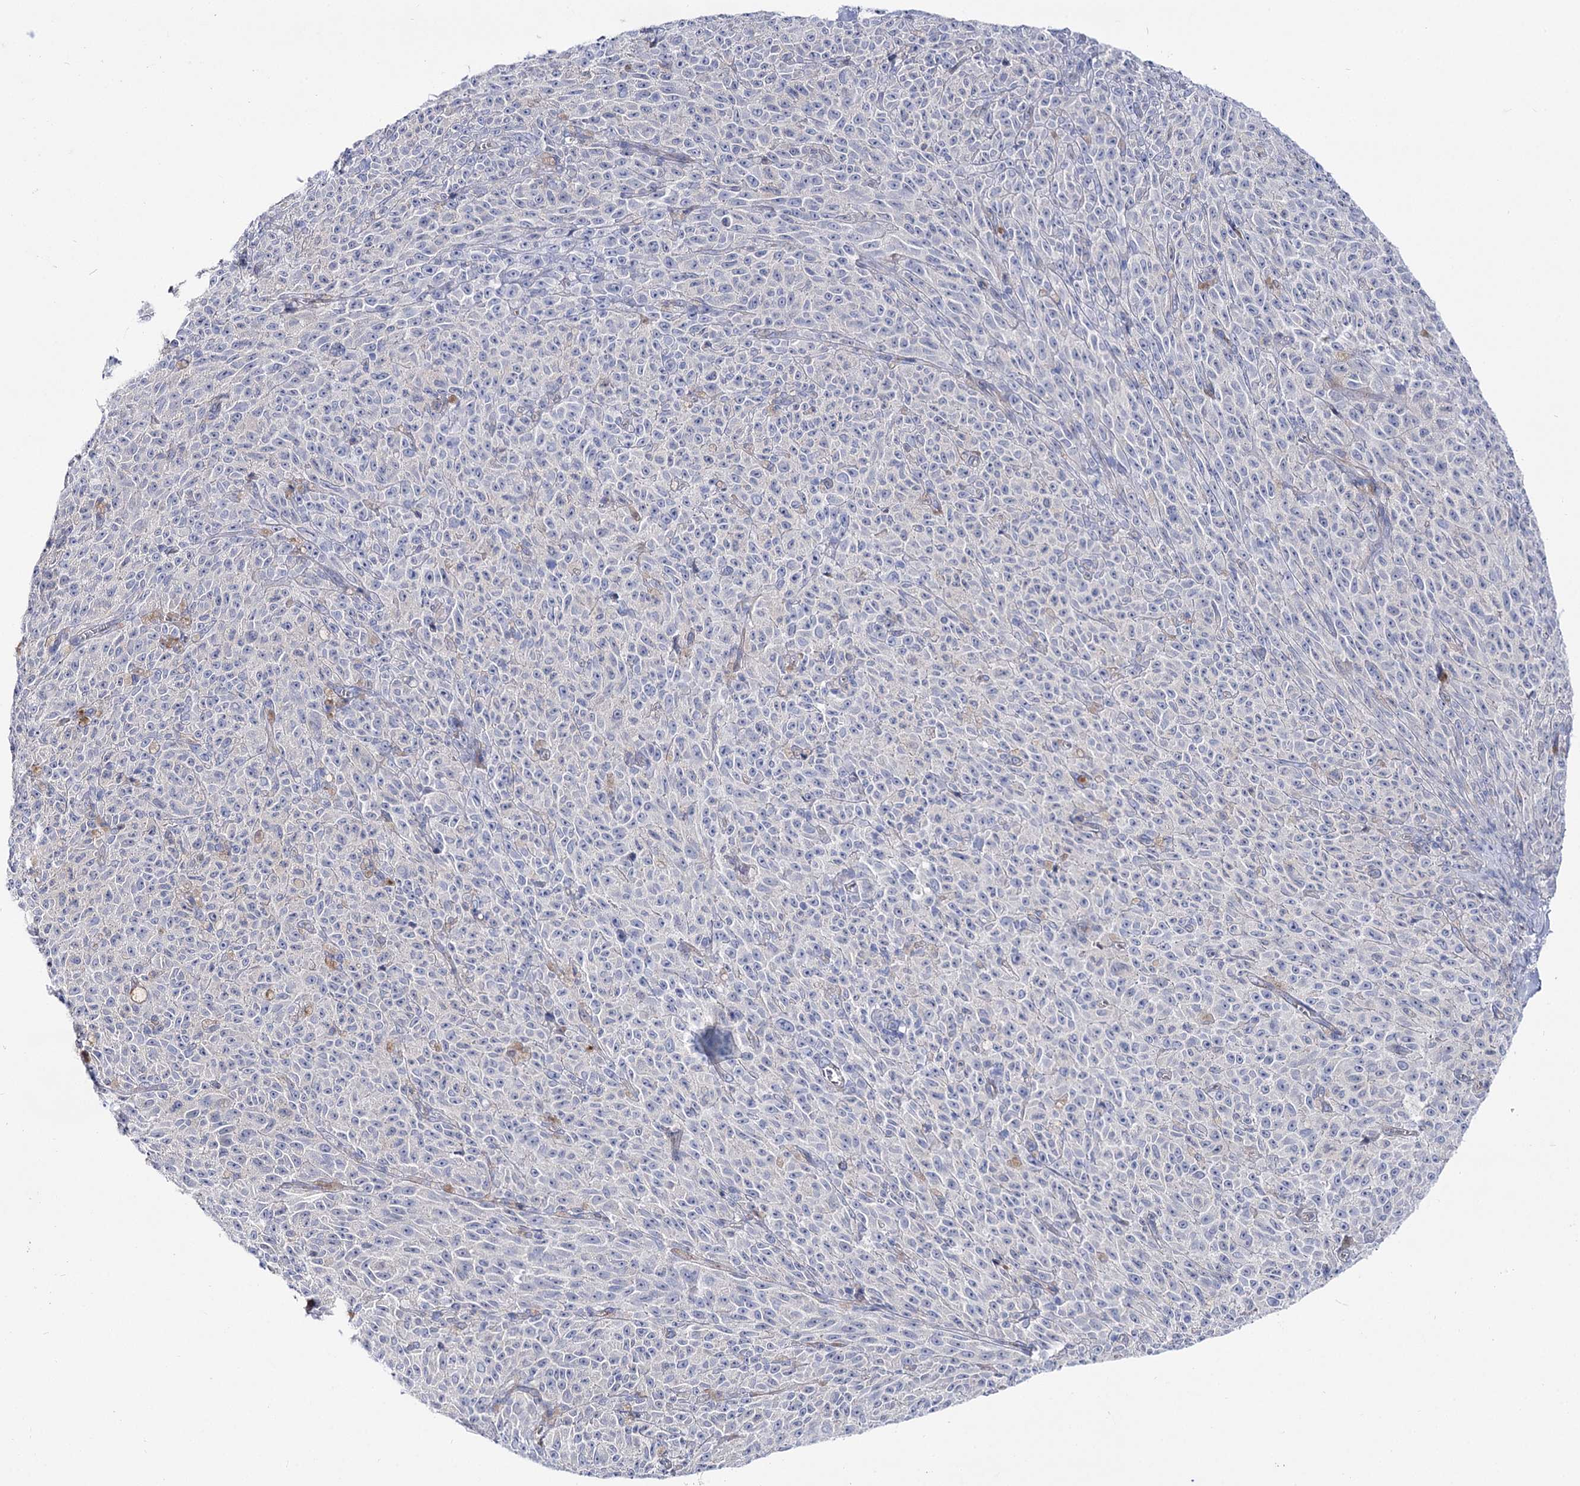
{"staining": {"intensity": "negative", "quantity": "none", "location": "none"}, "tissue": "melanoma", "cell_type": "Tumor cells", "image_type": "cancer", "snomed": [{"axis": "morphology", "description": "Malignant melanoma, NOS"}, {"axis": "topography", "description": "Skin"}], "caption": "DAB immunohistochemical staining of malignant melanoma demonstrates no significant staining in tumor cells. (DAB IHC with hematoxylin counter stain).", "gene": "NRAP", "patient": {"sex": "female", "age": 82}}